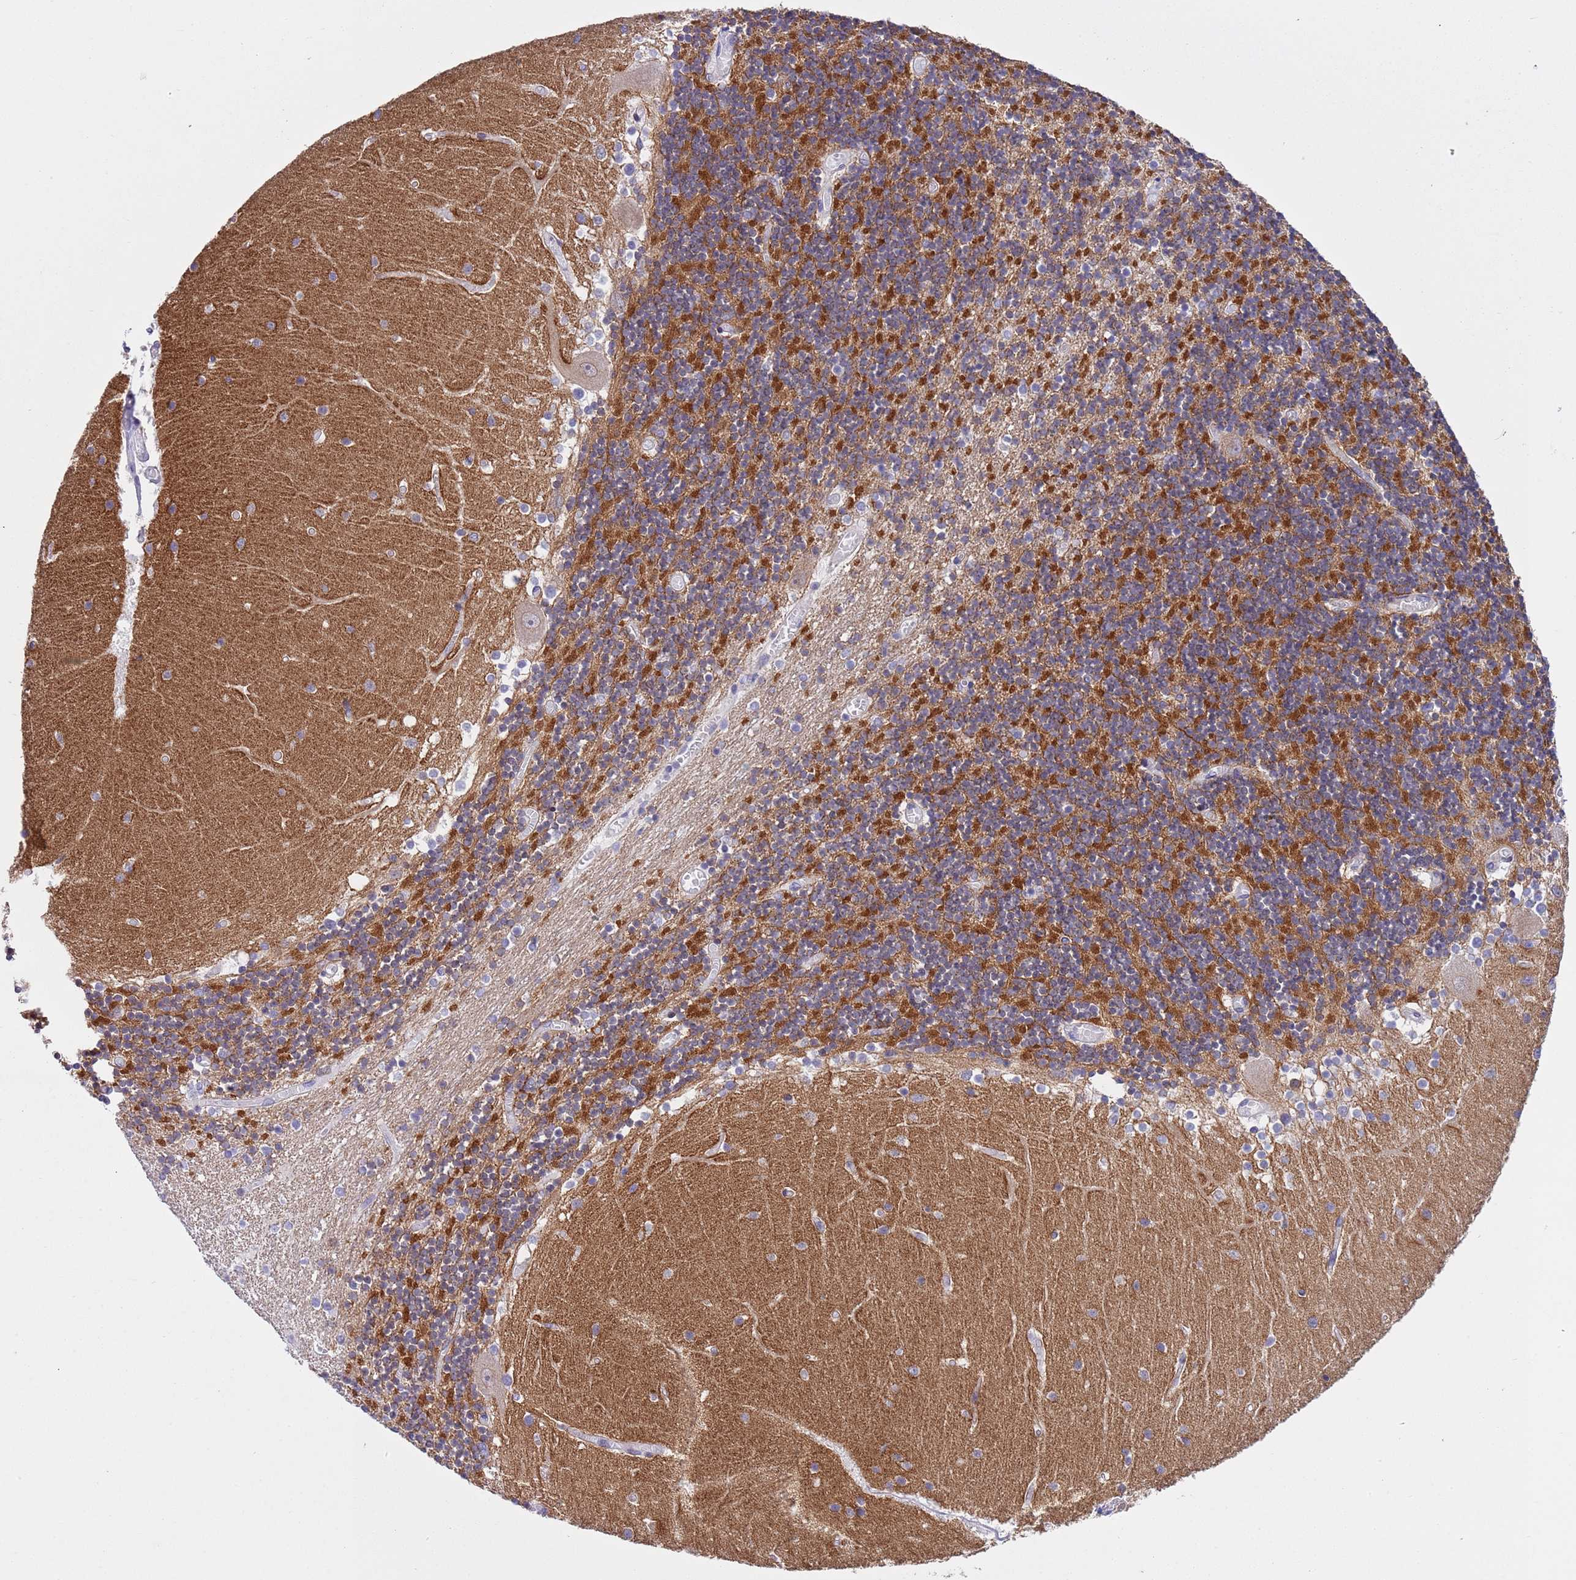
{"staining": {"intensity": "moderate", "quantity": ">75%", "location": "cytoplasmic/membranous"}, "tissue": "cerebellum", "cell_type": "Cells in granular layer", "image_type": "normal", "snomed": [{"axis": "morphology", "description": "Normal tissue, NOS"}, {"axis": "topography", "description": "Cerebellum"}], "caption": "Cerebellum stained with immunohistochemistry reveals moderate cytoplasmic/membranous staining in approximately >75% of cells in granular layer. The staining was performed using DAB to visualize the protein expression in brown, while the nuclei were stained in blue with hematoxylin (Magnification: 20x).", "gene": "NET1", "patient": {"sex": "female", "age": 28}}